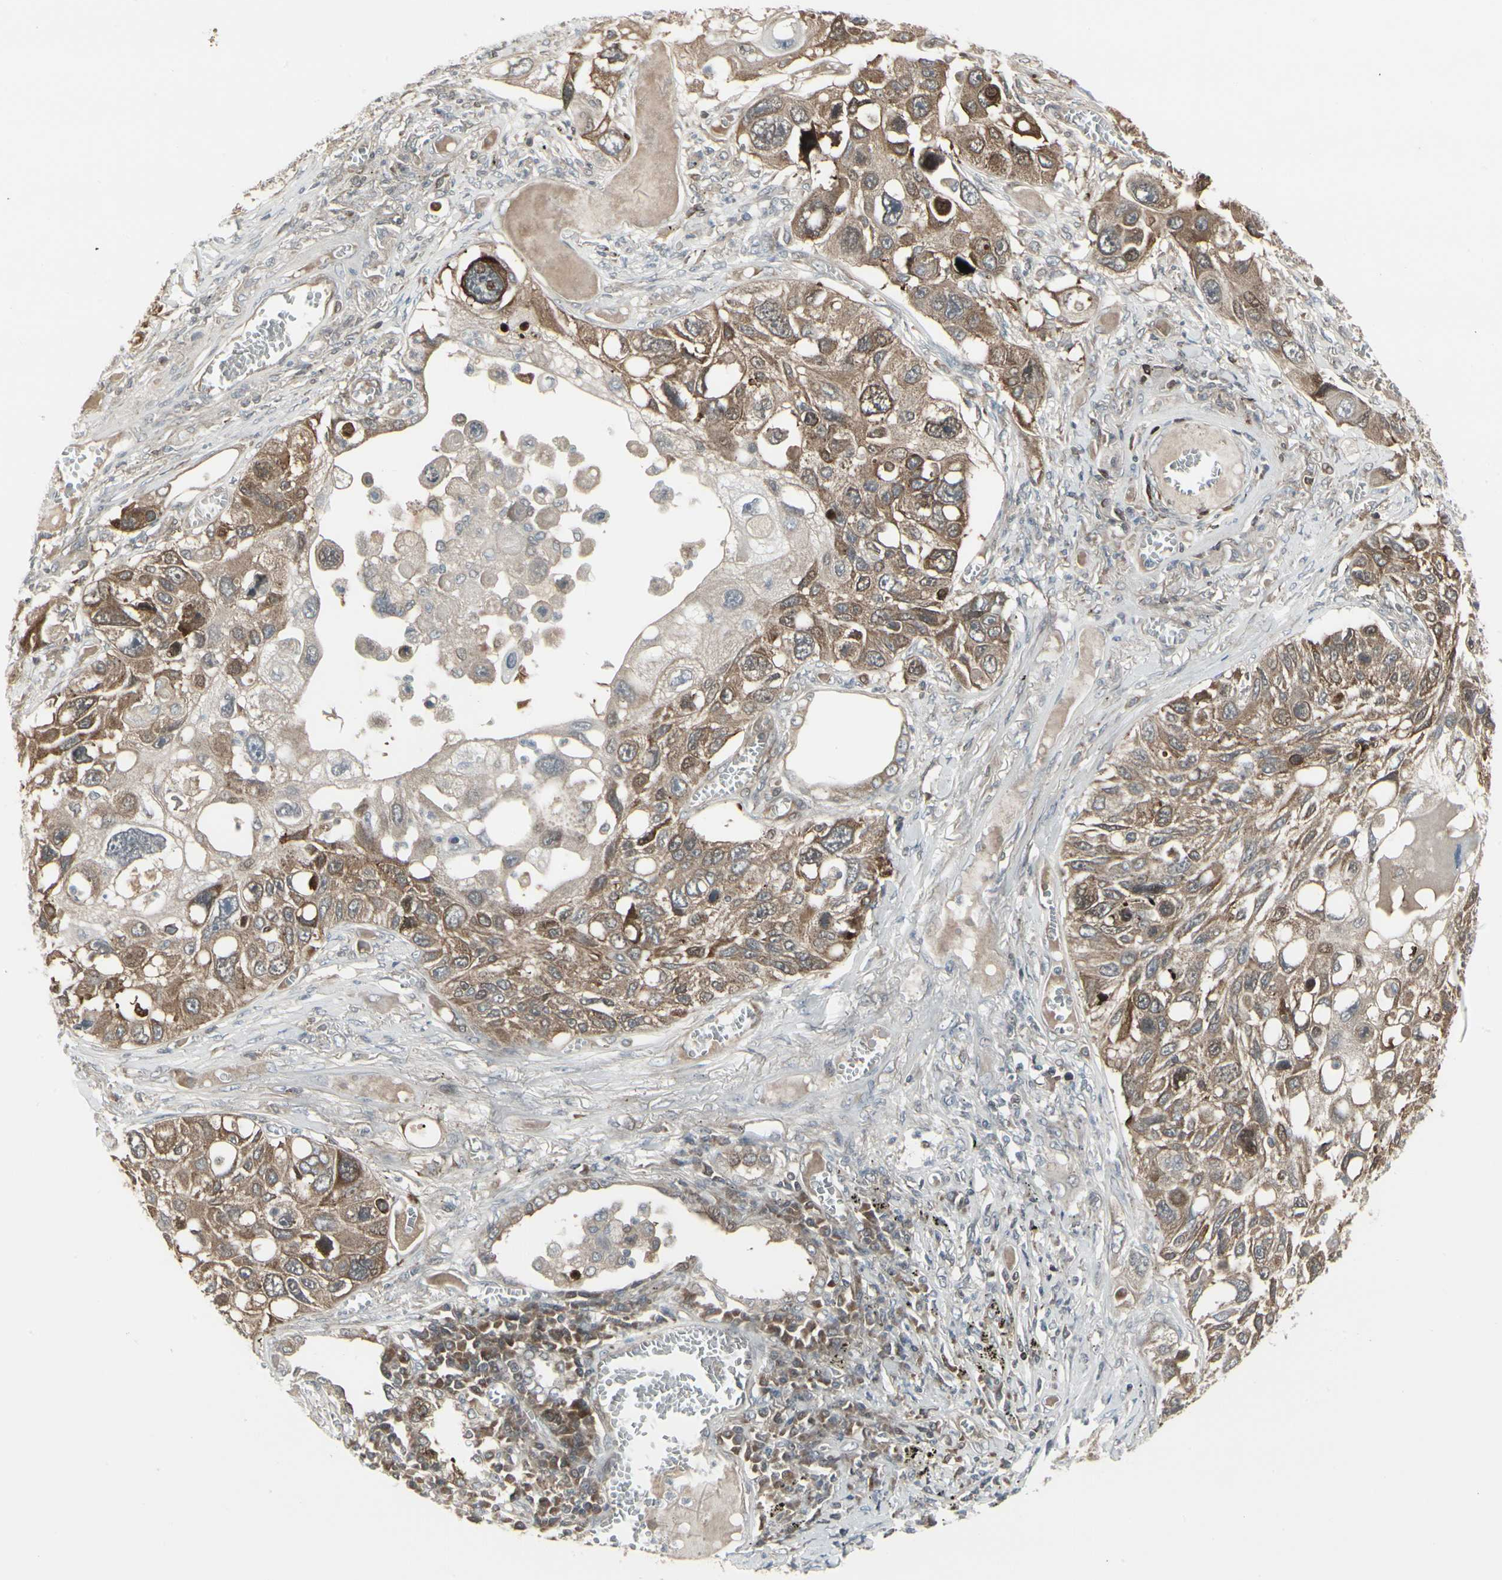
{"staining": {"intensity": "moderate", "quantity": ">75%", "location": "cytoplasmic/membranous"}, "tissue": "lung cancer", "cell_type": "Tumor cells", "image_type": "cancer", "snomed": [{"axis": "morphology", "description": "Squamous cell carcinoma, NOS"}, {"axis": "topography", "description": "Lung"}], "caption": "A brown stain highlights moderate cytoplasmic/membranous staining of a protein in squamous cell carcinoma (lung) tumor cells.", "gene": "IGFBP6", "patient": {"sex": "male", "age": 71}}